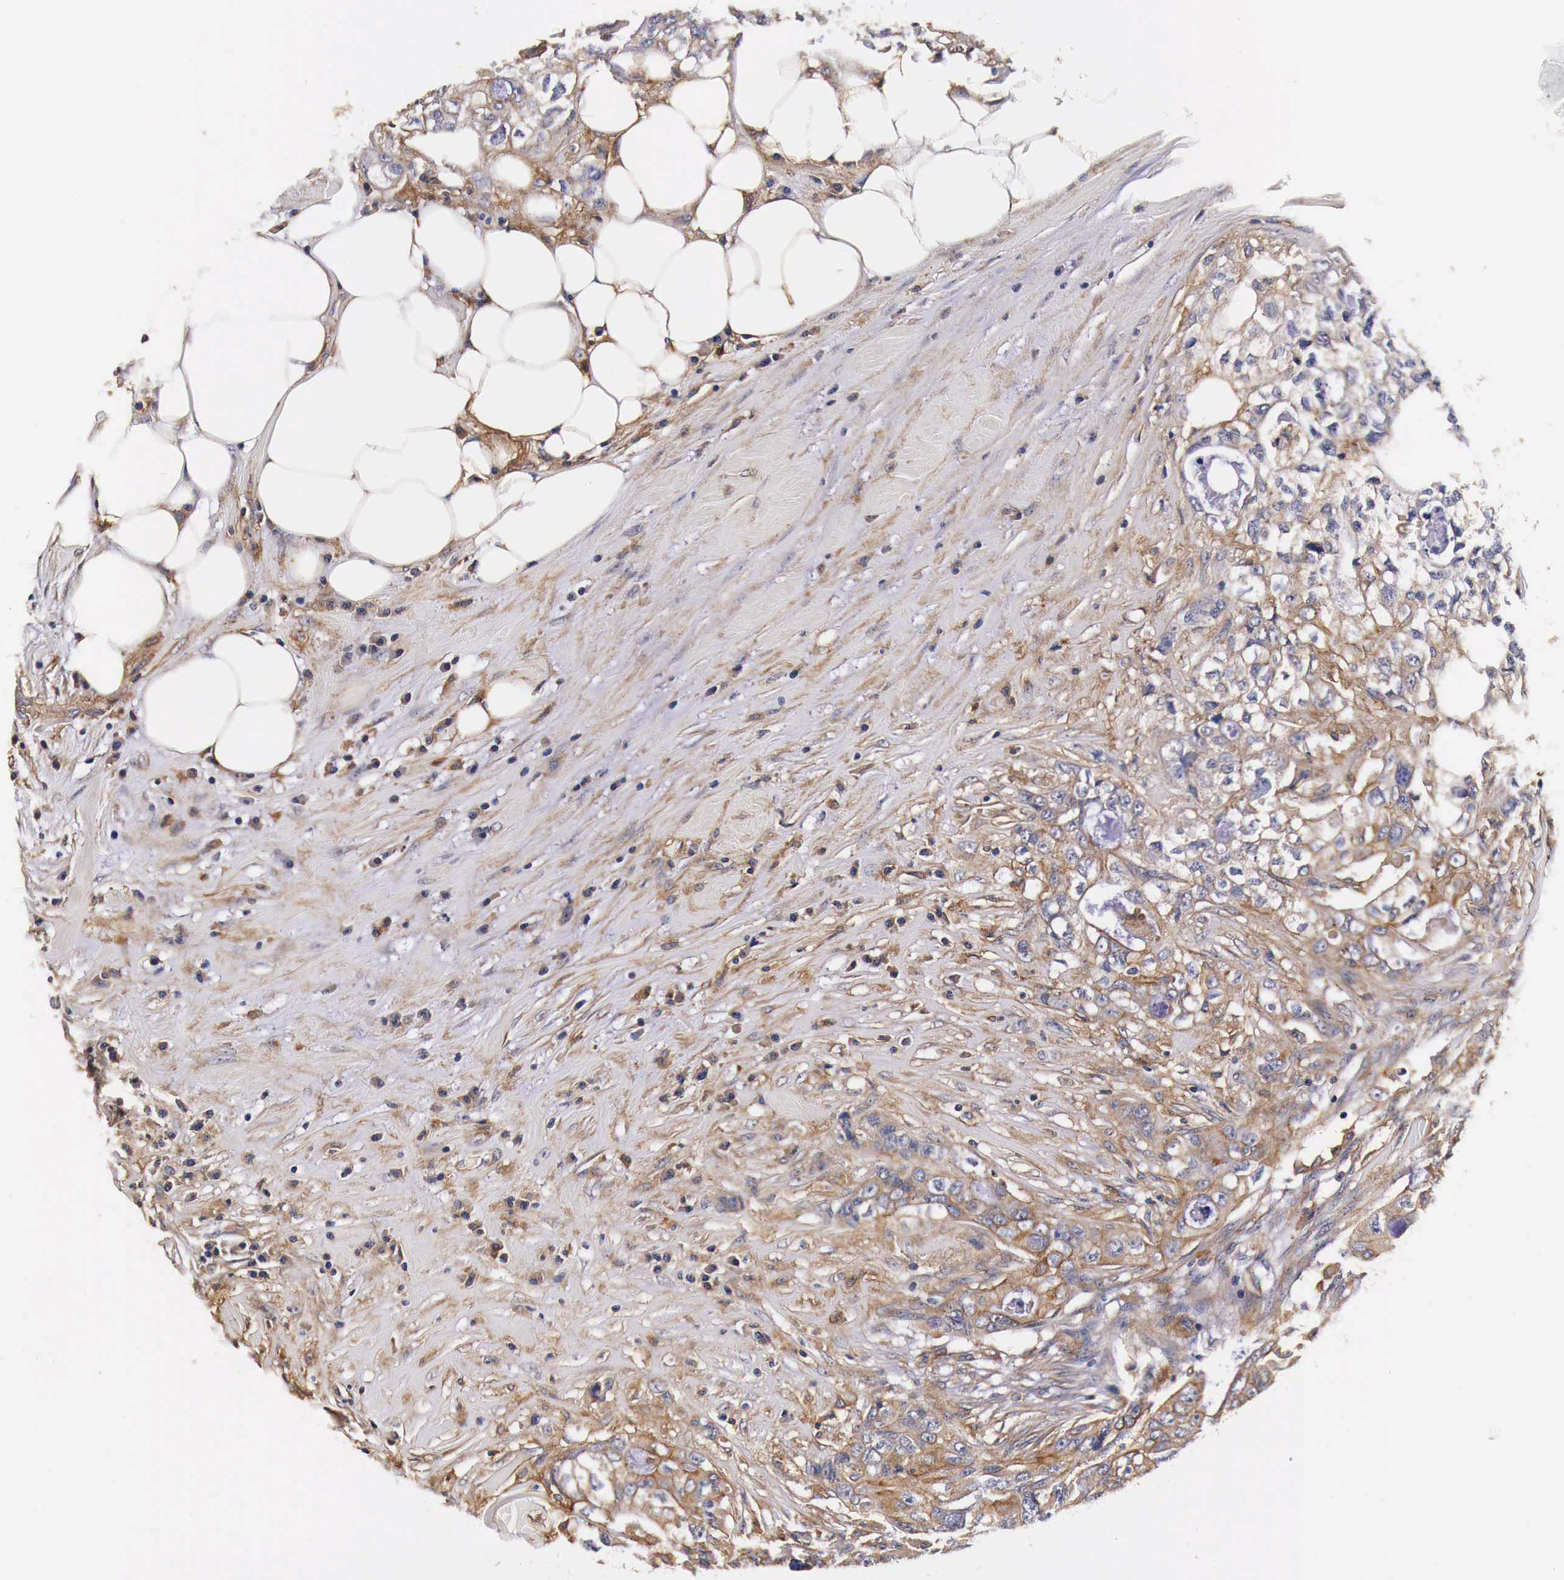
{"staining": {"intensity": "moderate", "quantity": ">75%", "location": "cytoplasmic/membranous"}, "tissue": "colorectal cancer", "cell_type": "Tumor cells", "image_type": "cancer", "snomed": [{"axis": "morphology", "description": "Adenocarcinoma, NOS"}, {"axis": "topography", "description": "Rectum"}], "caption": "IHC (DAB) staining of human colorectal cancer (adenocarcinoma) demonstrates moderate cytoplasmic/membranous protein positivity in approximately >75% of tumor cells.", "gene": "RP2", "patient": {"sex": "female", "age": 57}}